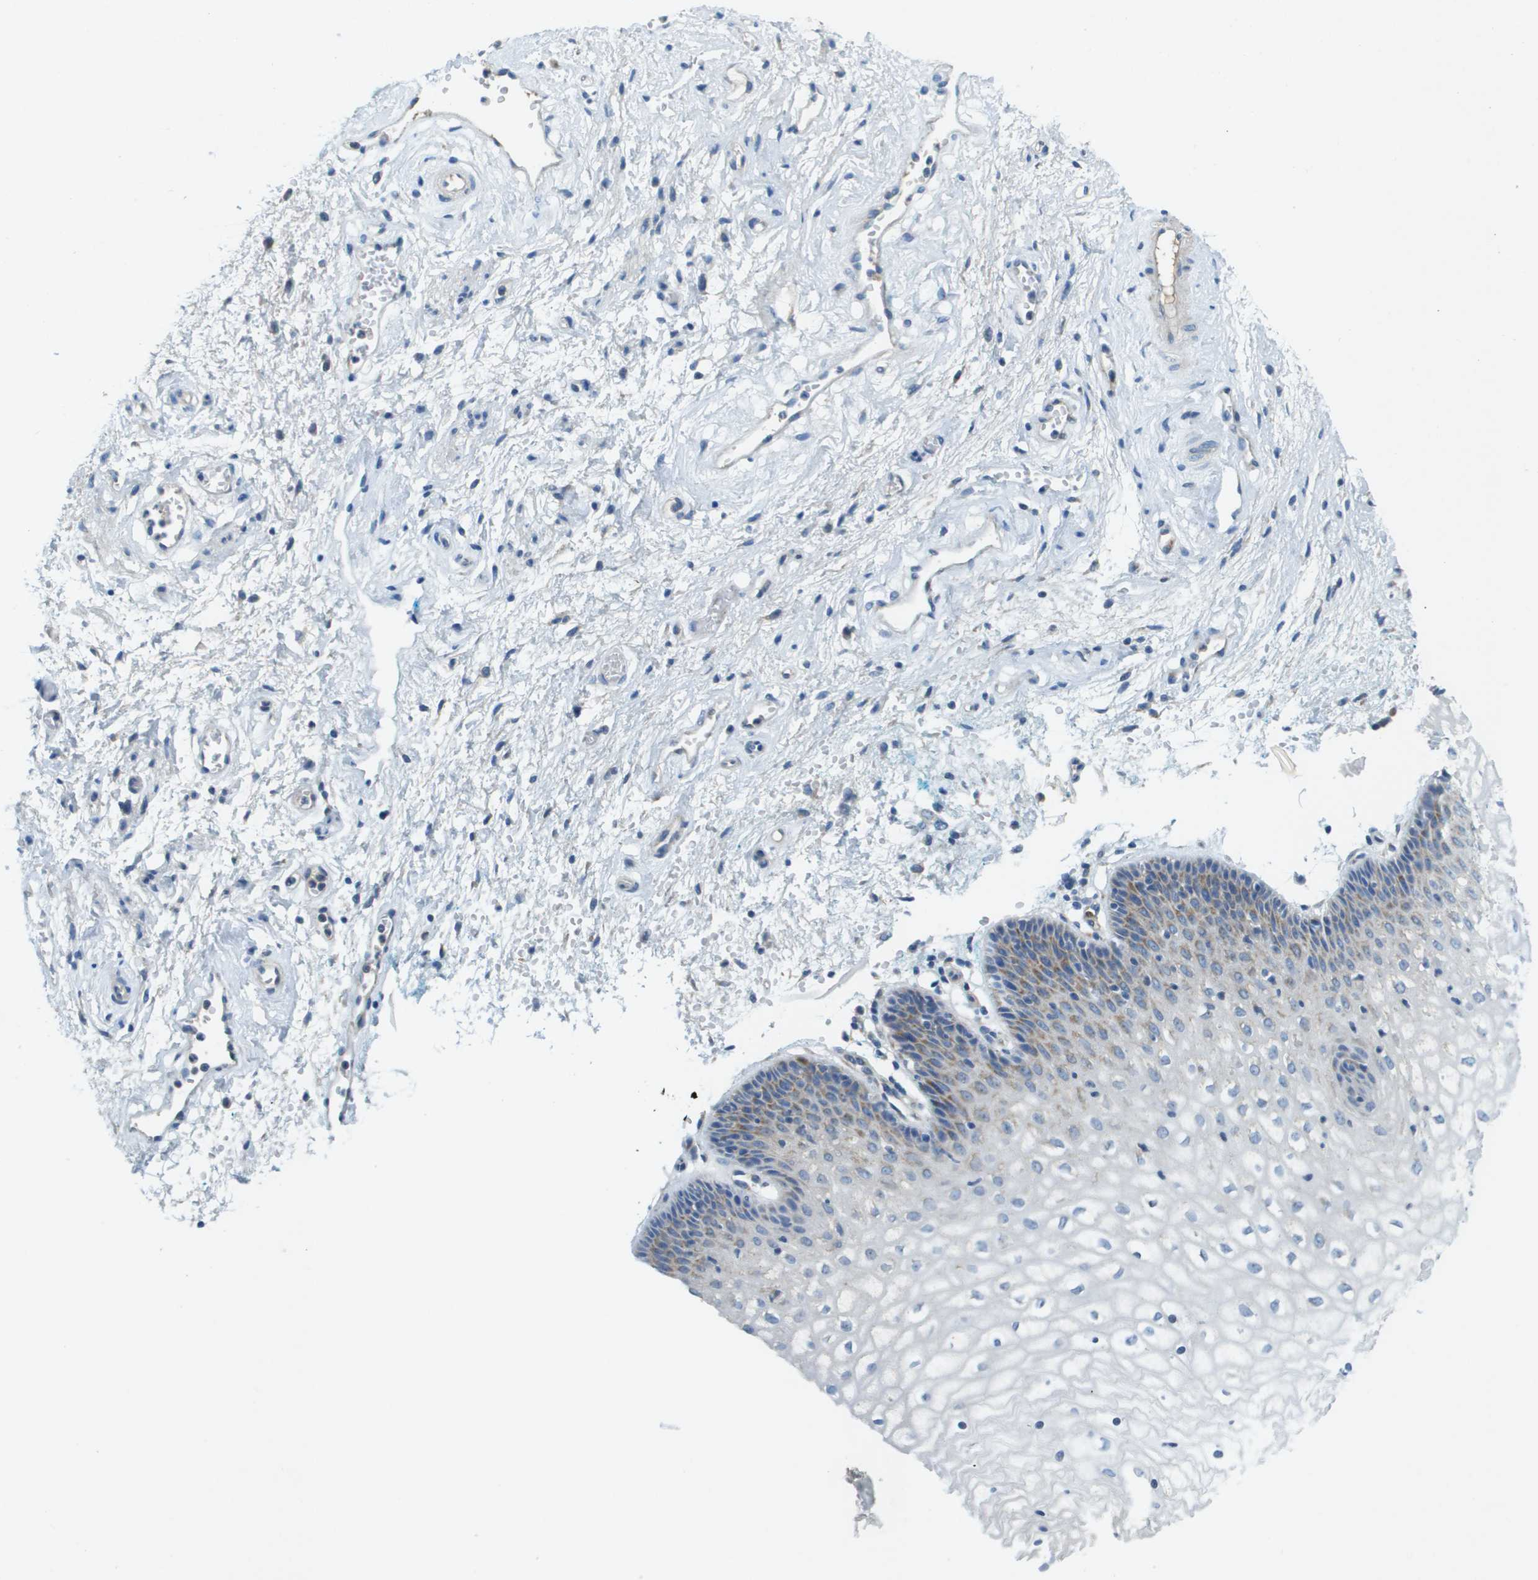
{"staining": {"intensity": "weak", "quantity": "<25%", "location": "cytoplasmic/membranous"}, "tissue": "vagina", "cell_type": "Squamous epithelial cells", "image_type": "normal", "snomed": [{"axis": "morphology", "description": "Normal tissue, NOS"}, {"axis": "topography", "description": "Vagina"}], "caption": "Squamous epithelial cells are negative for protein expression in normal human vagina. (Stains: DAB (3,3'-diaminobenzidine) immunohistochemistry with hematoxylin counter stain, Microscopy: brightfield microscopy at high magnification).", "gene": "CYGB", "patient": {"sex": "female", "age": 34}}